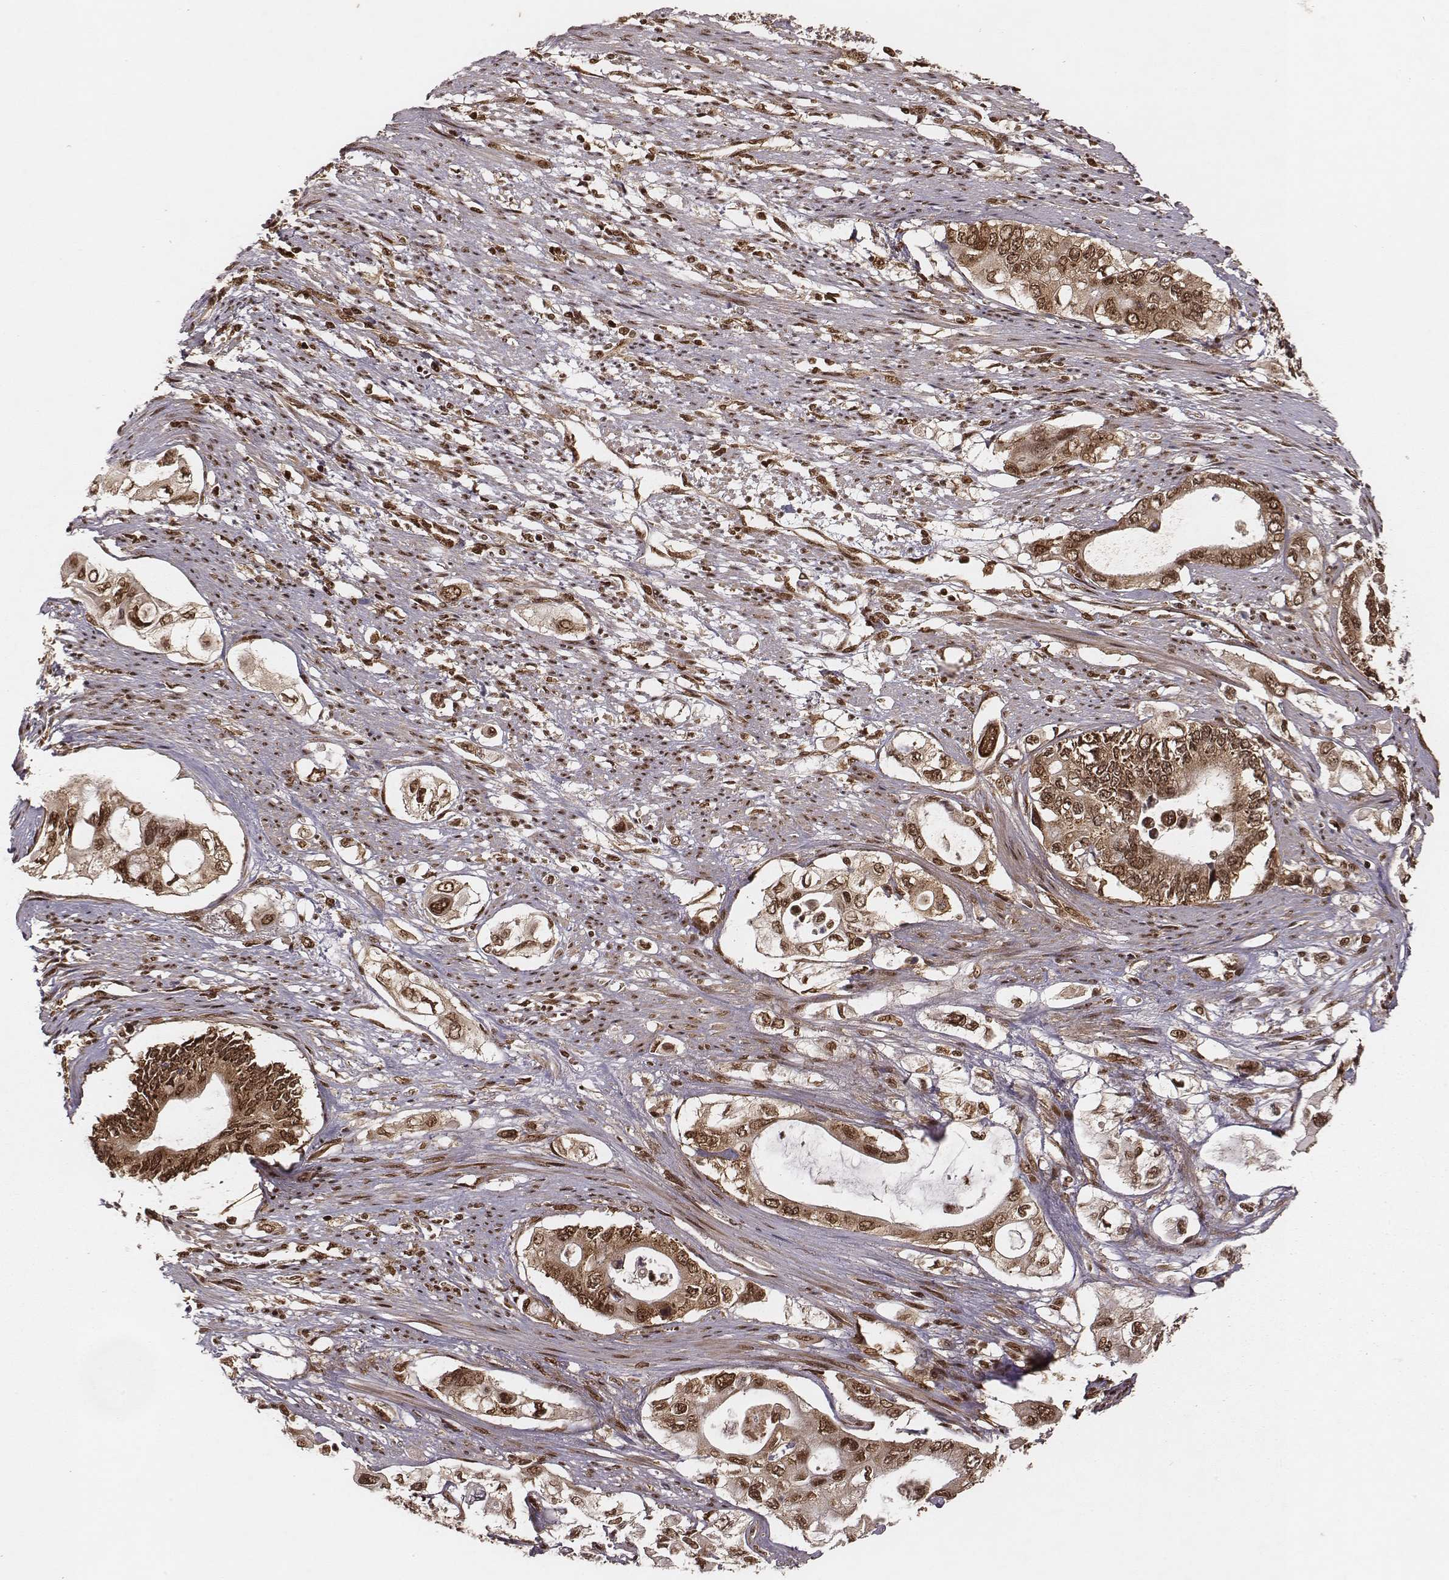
{"staining": {"intensity": "moderate", "quantity": ">75%", "location": "cytoplasmic/membranous,nuclear"}, "tissue": "pancreatic cancer", "cell_type": "Tumor cells", "image_type": "cancer", "snomed": [{"axis": "morphology", "description": "Adenocarcinoma, NOS"}, {"axis": "topography", "description": "Pancreas"}], "caption": "This is a photomicrograph of IHC staining of pancreatic cancer (adenocarcinoma), which shows moderate staining in the cytoplasmic/membranous and nuclear of tumor cells.", "gene": "NFX1", "patient": {"sex": "female", "age": 63}}